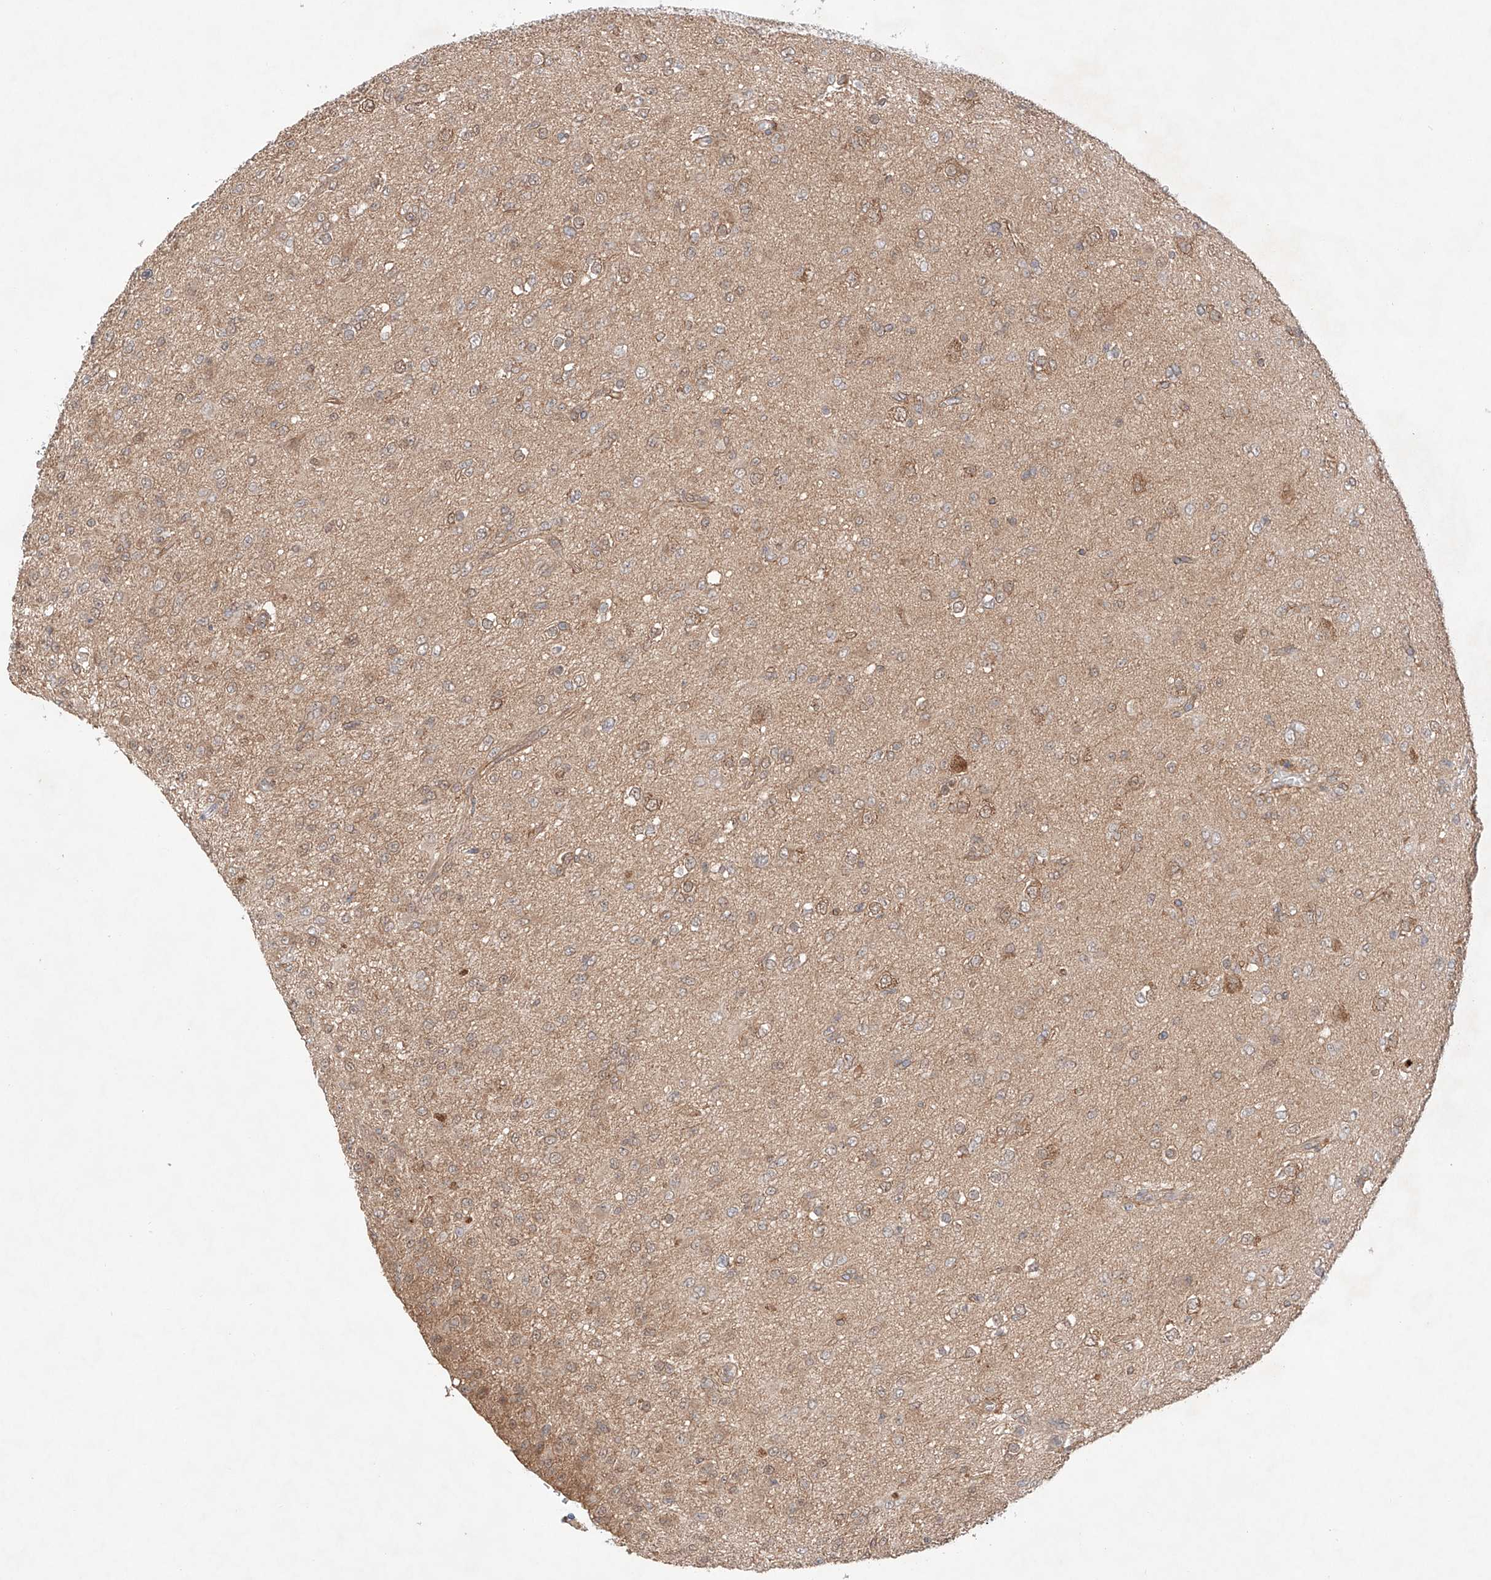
{"staining": {"intensity": "moderate", "quantity": "<25%", "location": "cytoplasmic/membranous"}, "tissue": "glioma", "cell_type": "Tumor cells", "image_type": "cancer", "snomed": [{"axis": "morphology", "description": "Glioma, malignant, Low grade"}, {"axis": "topography", "description": "Brain"}], "caption": "Immunohistochemical staining of human malignant glioma (low-grade) displays low levels of moderate cytoplasmic/membranous protein positivity in approximately <25% of tumor cells.", "gene": "TSR2", "patient": {"sex": "male", "age": 65}}